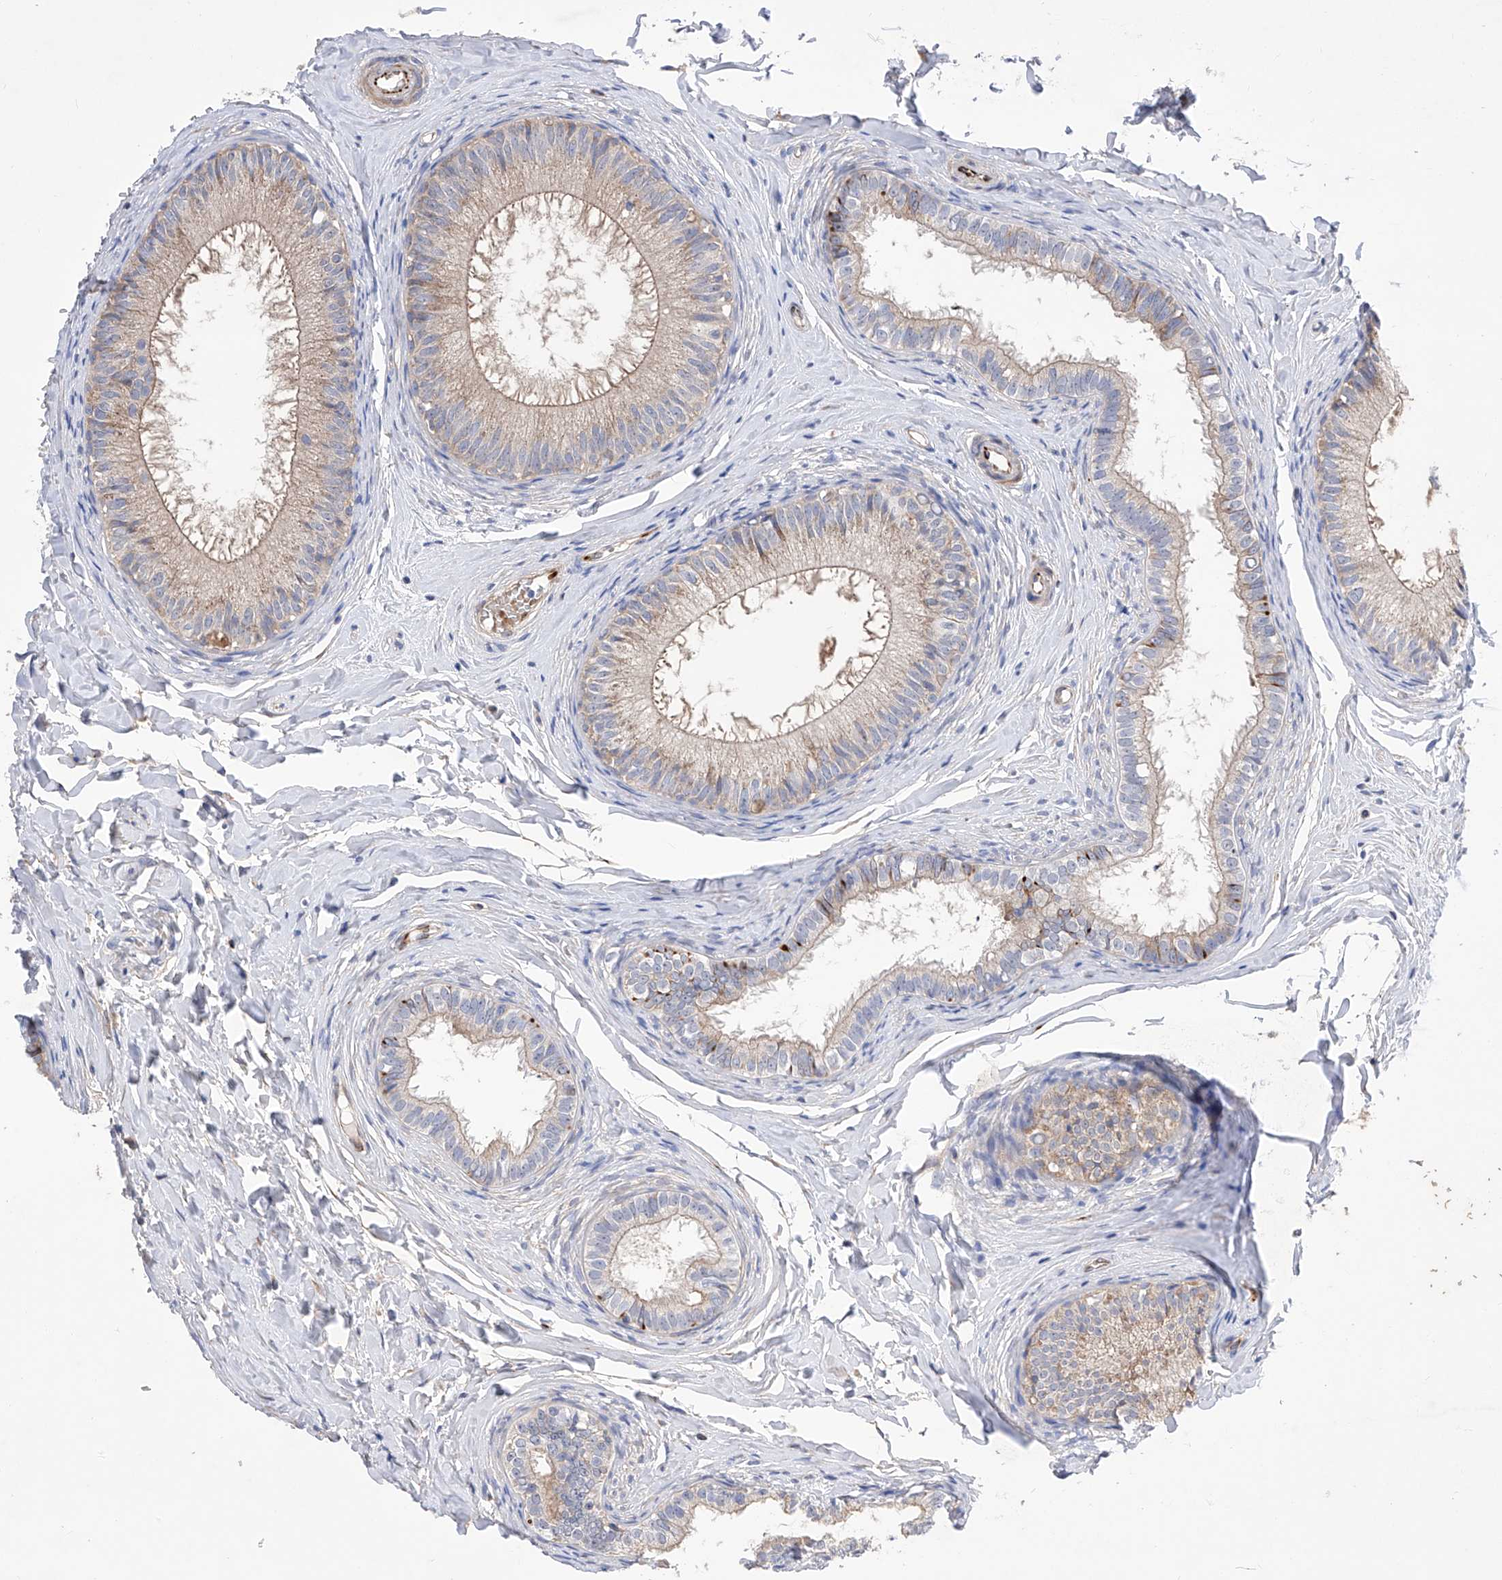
{"staining": {"intensity": "moderate", "quantity": "25%-75%", "location": "cytoplasmic/membranous"}, "tissue": "epididymis", "cell_type": "Glandular cells", "image_type": "normal", "snomed": [{"axis": "morphology", "description": "Normal tissue, NOS"}, {"axis": "topography", "description": "Epididymis"}], "caption": "IHC (DAB (3,3'-diaminobenzidine)) staining of unremarkable human epididymis demonstrates moderate cytoplasmic/membranous protein staining in about 25%-75% of glandular cells.", "gene": "NFATC4", "patient": {"sex": "male", "age": 34}}